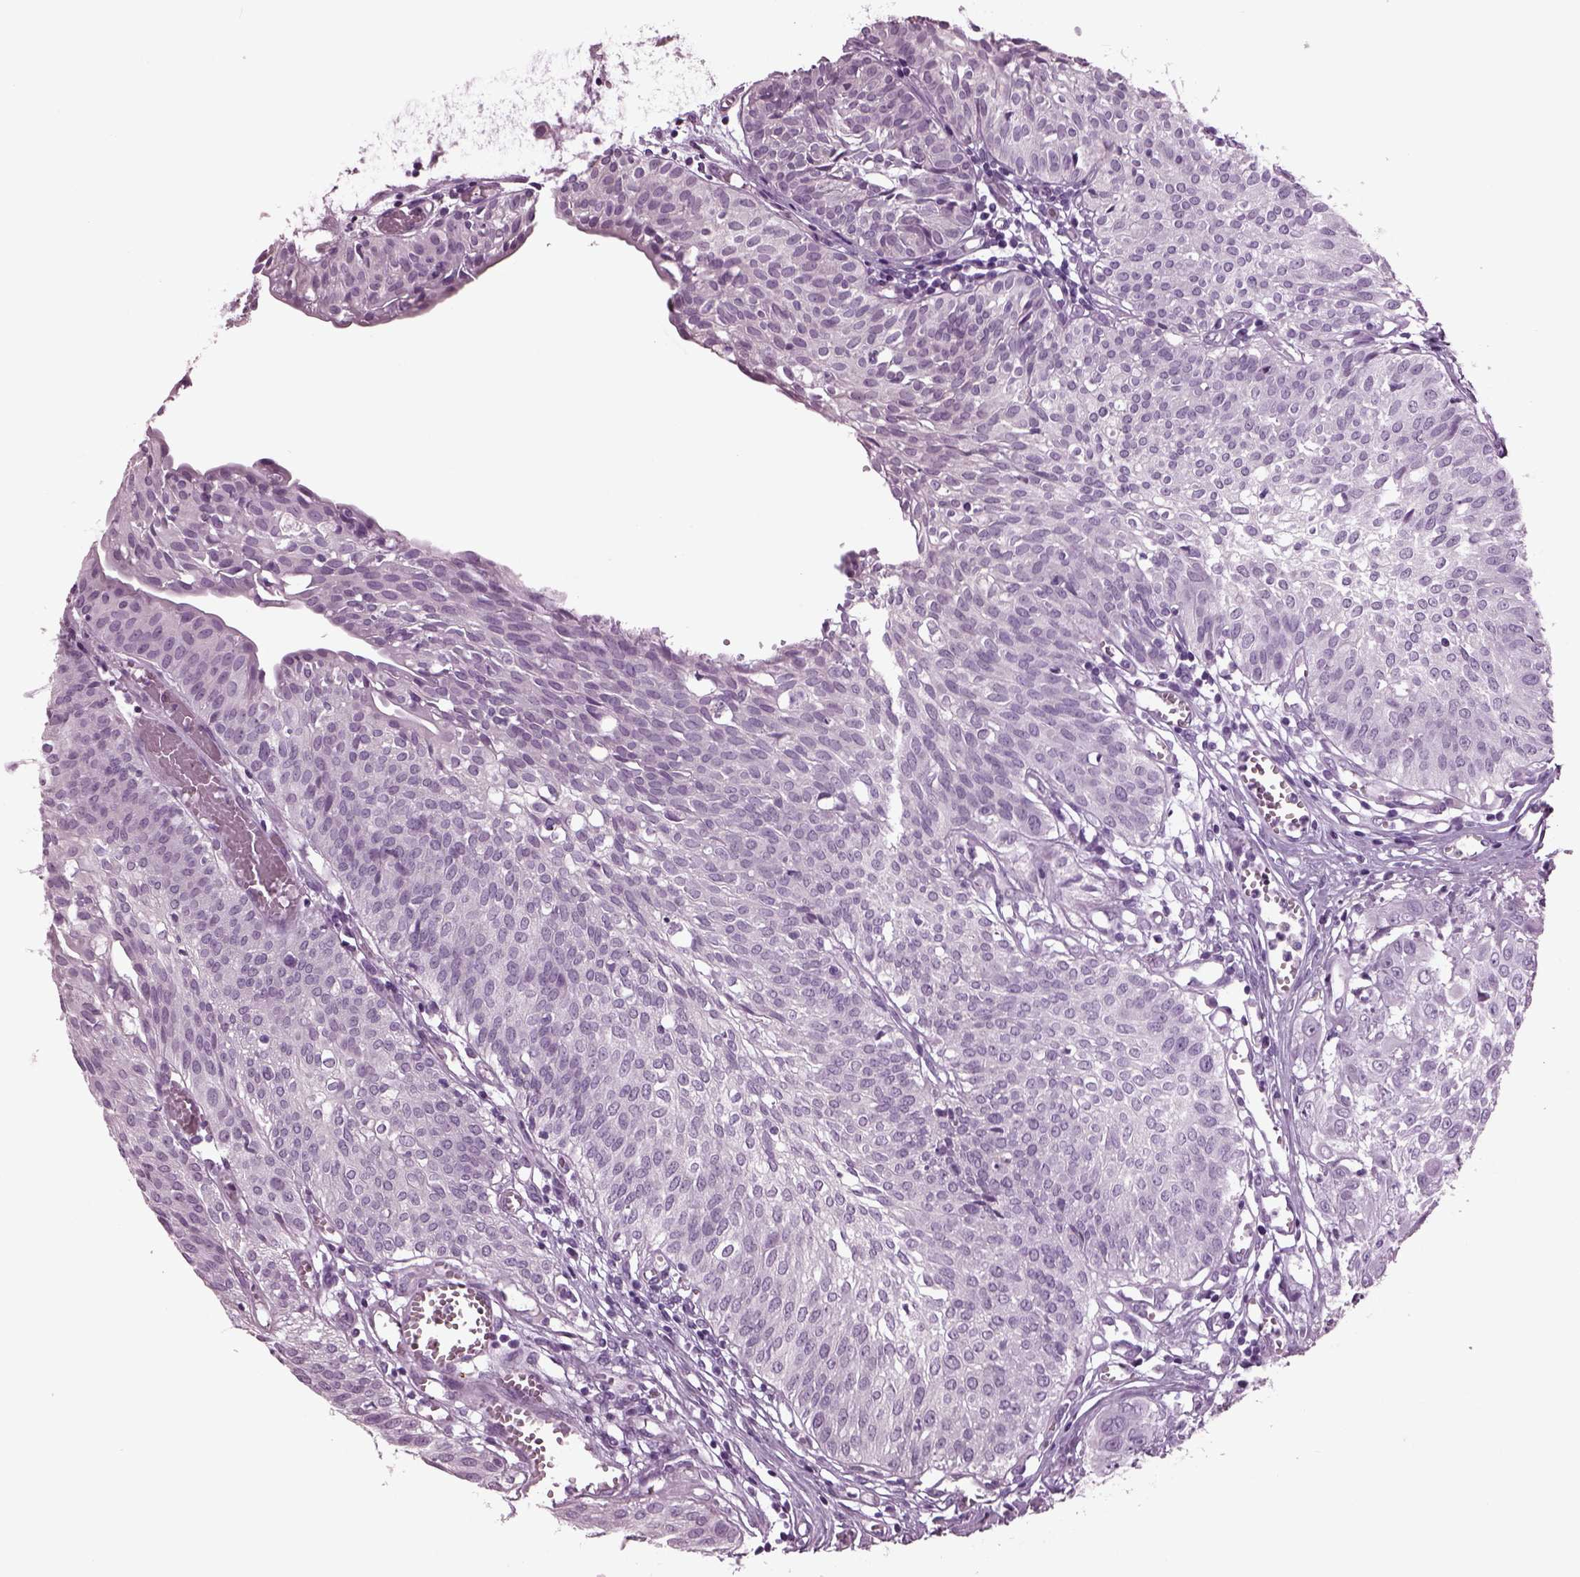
{"staining": {"intensity": "negative", "quantity": "none", "location": "none"}, "tissue": "urothelial cancer", "cell_type": "Tumor cells", "image_type": "cancer", "snomed": [{"axis": "morphology", "description": "Urothelial carcinoma, High grade"}, {"axis": "topography", "description": "Urinary bladder"}], "caption": "This image is of urothelial carcinoma (high-grade) stained with IHC to label a protein in brown with the nuclei are counter-stained blue. There is no positivity in tumor cells.", "gene": "TPPP2", "patient": {"sex": "male", "age": 57}}